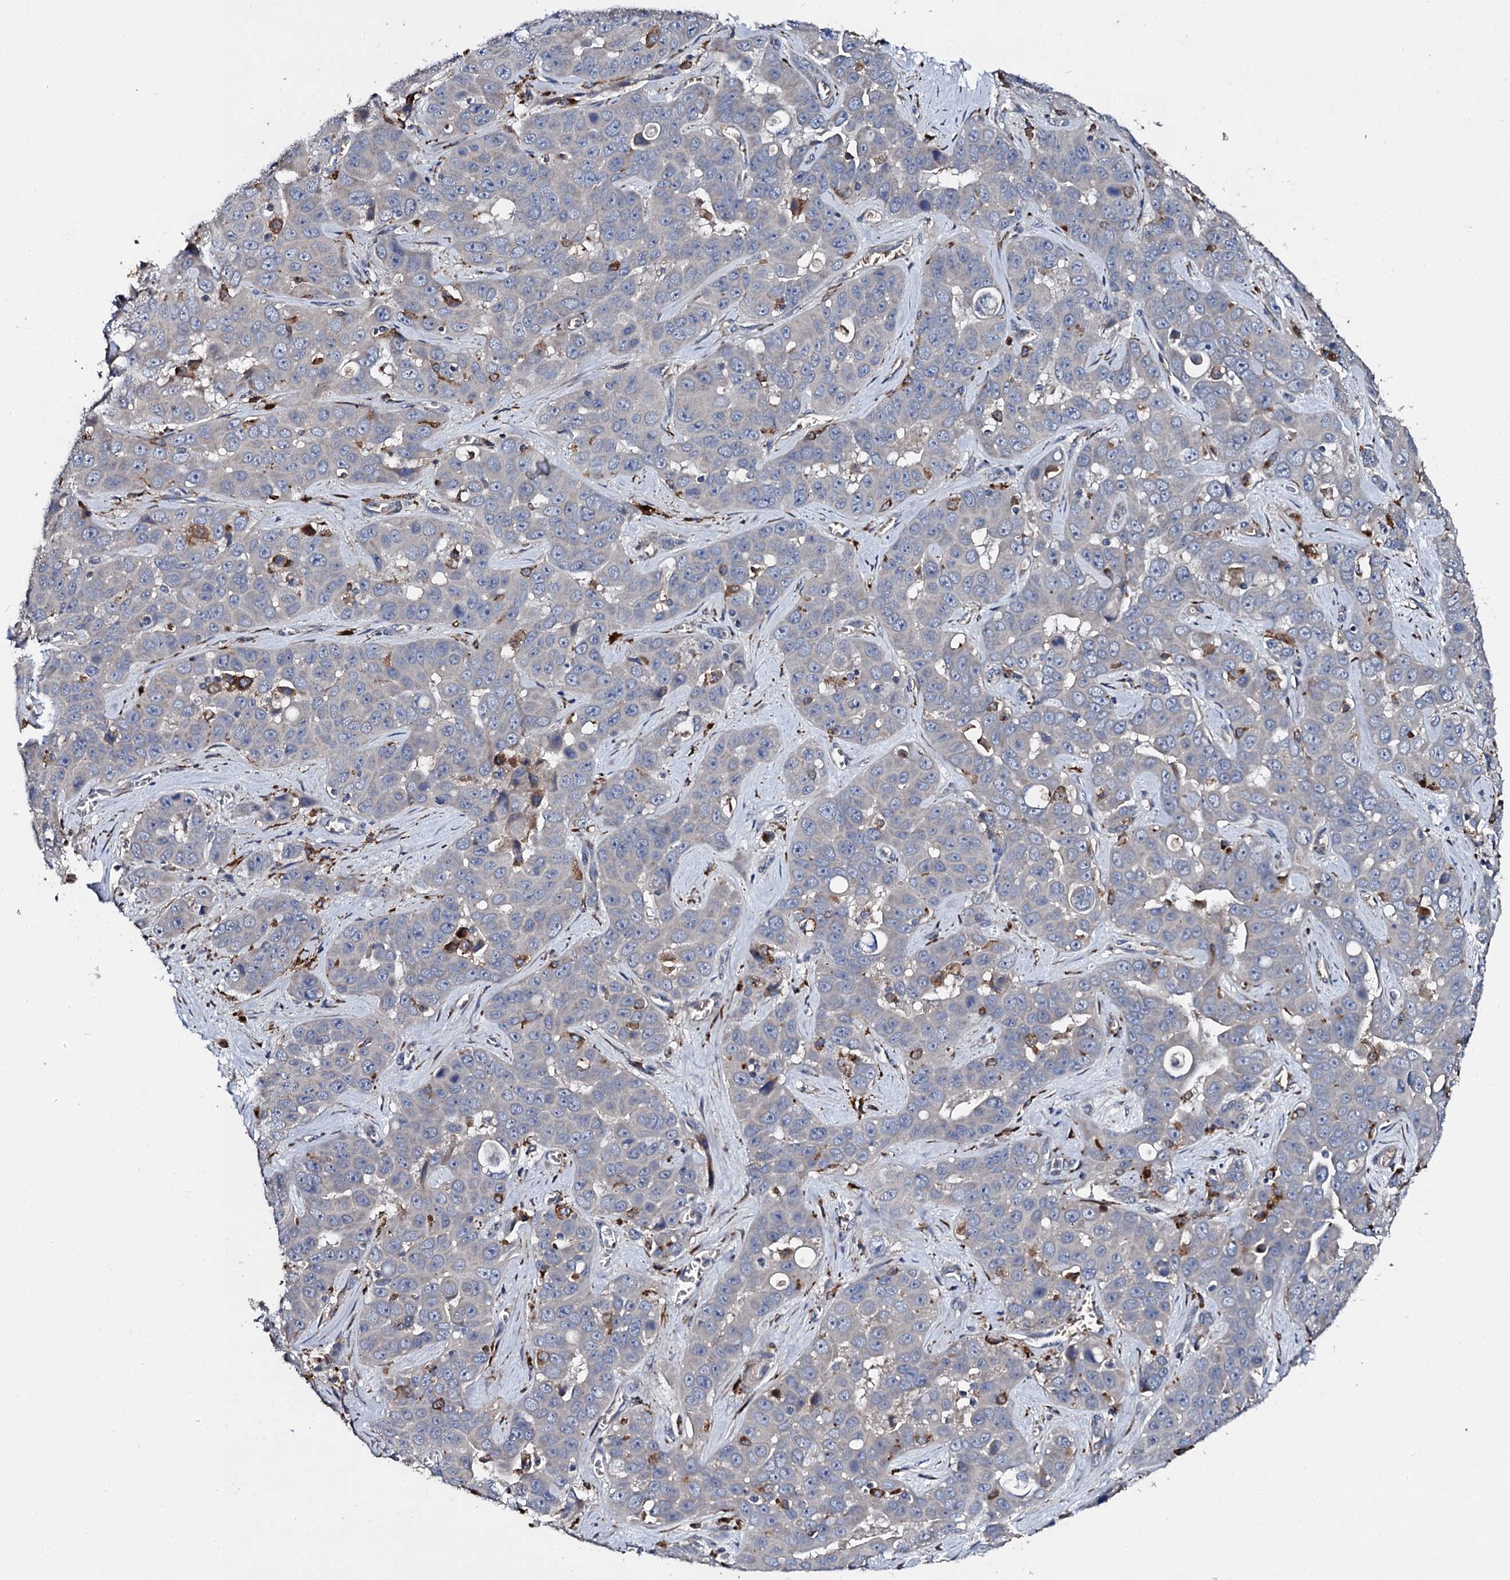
{"staining": {"intensity": "negative", "quantity": "none", "location": "none"}, "tissue": "liver cancer", "cell_type": "Tumor cells", "image_type": "cancer", "snomed": [{"axis": "morphology", "description": "Cholangiocarcinoma"}, {"axis": "topography", "description": "Liver"}], "caption": "Tumor cells show no significant protein expression in liver cancer.", "gene": "LRRC28", "patient": {"sex": "female", "age": 52}}